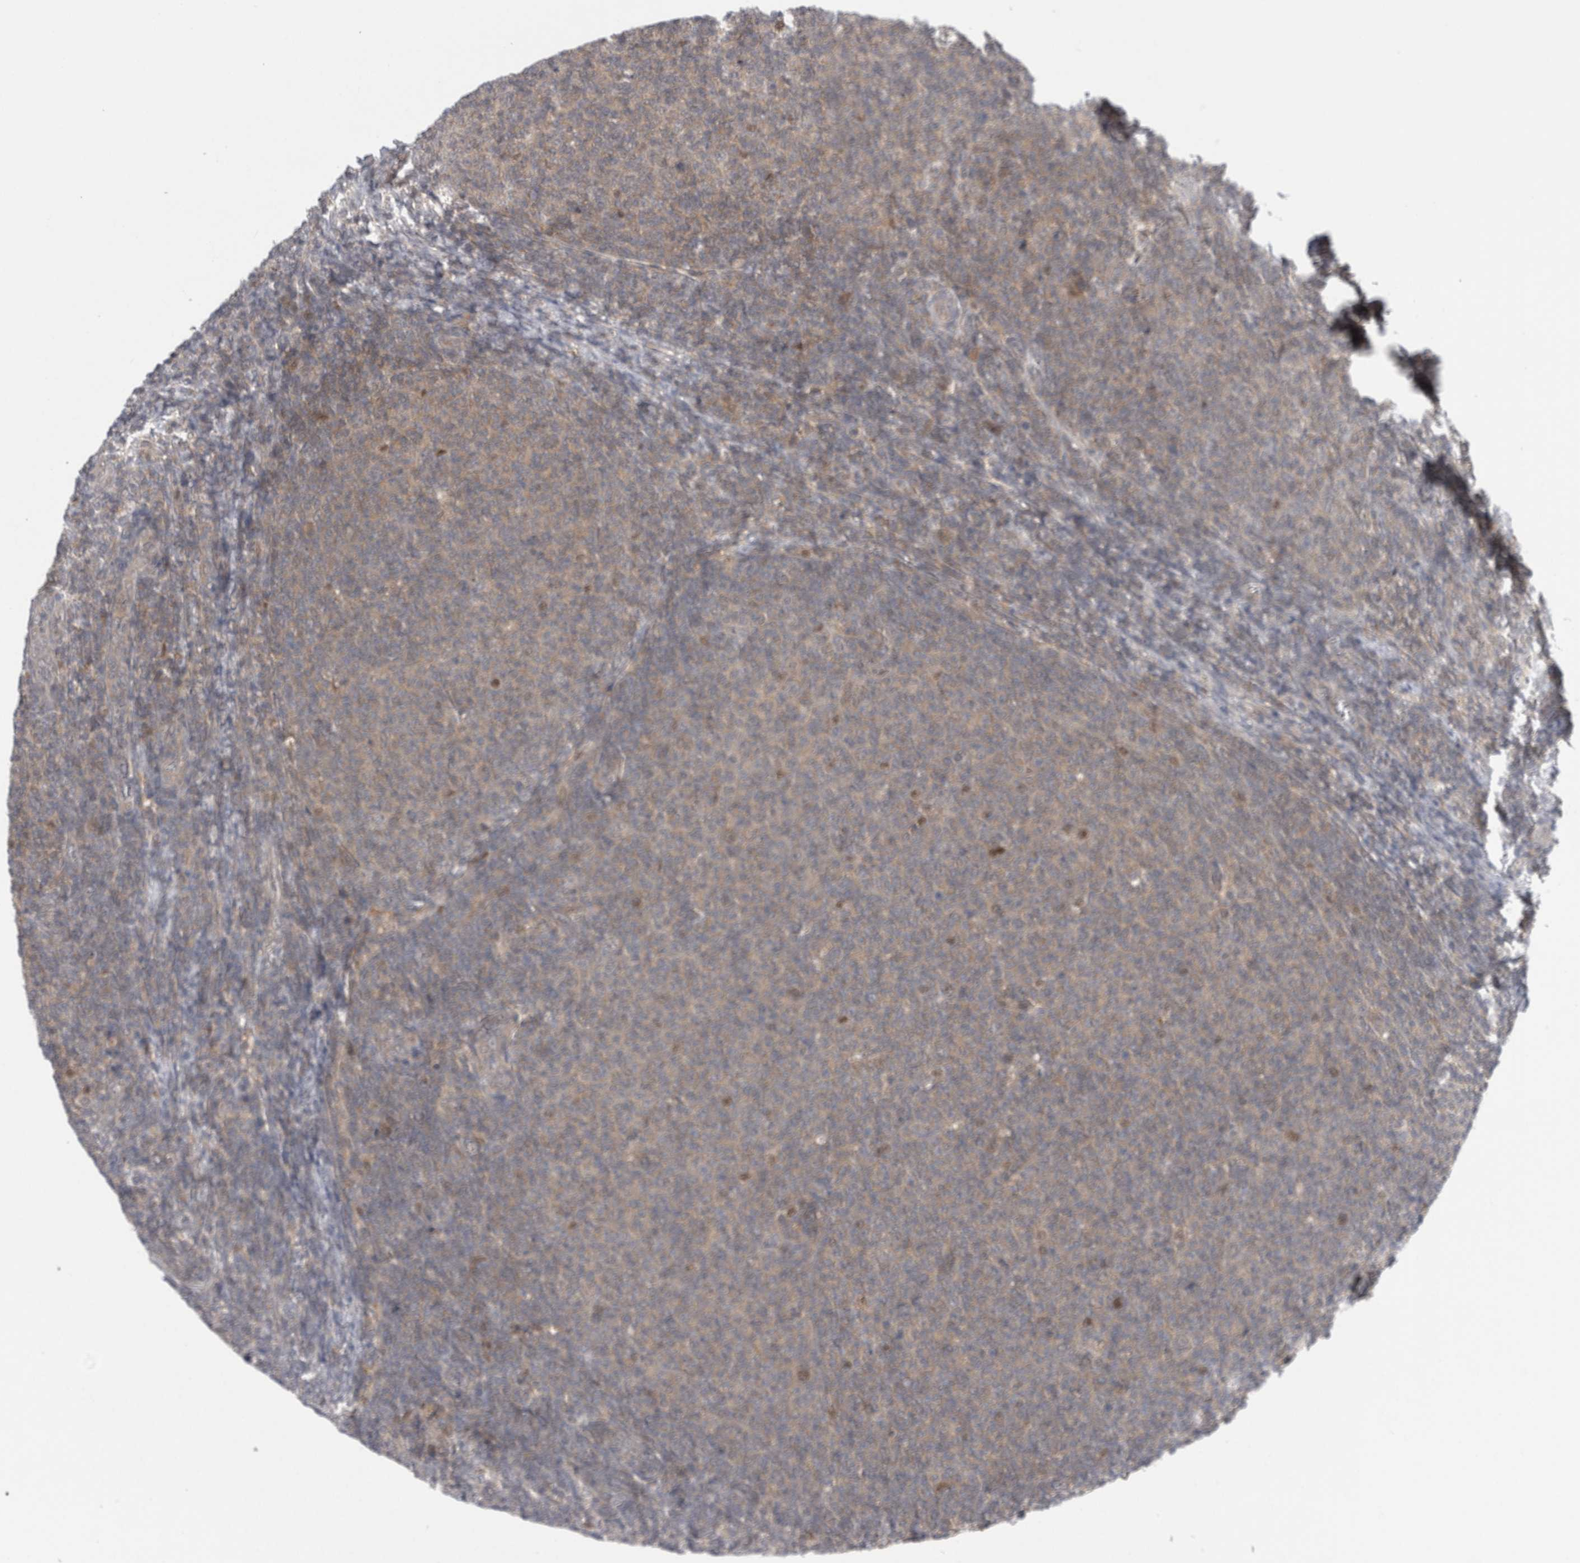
{"staining": {"intensity": "moderate", "quantity": ">75%", "location": "cytoplasmic/membranous"}, "tissue": "lymphoma", "cell_type": "Tumor cells", "image_type": "cancer", "snomed": [{"axis": "morphology", "description": "Malignant lymphoma, non-Hodgkin's type, Low grade"}, {"axis": "topography", "description": "Lymph node"}], "caption": "Lymphoma tissue shows moderate cytoplasmic/membranous expression in about >75% of tumor cells, visualized by immunohistochemistry.", "gene": "PSMB2", "patient": {"sex": "male", "age": 66}}